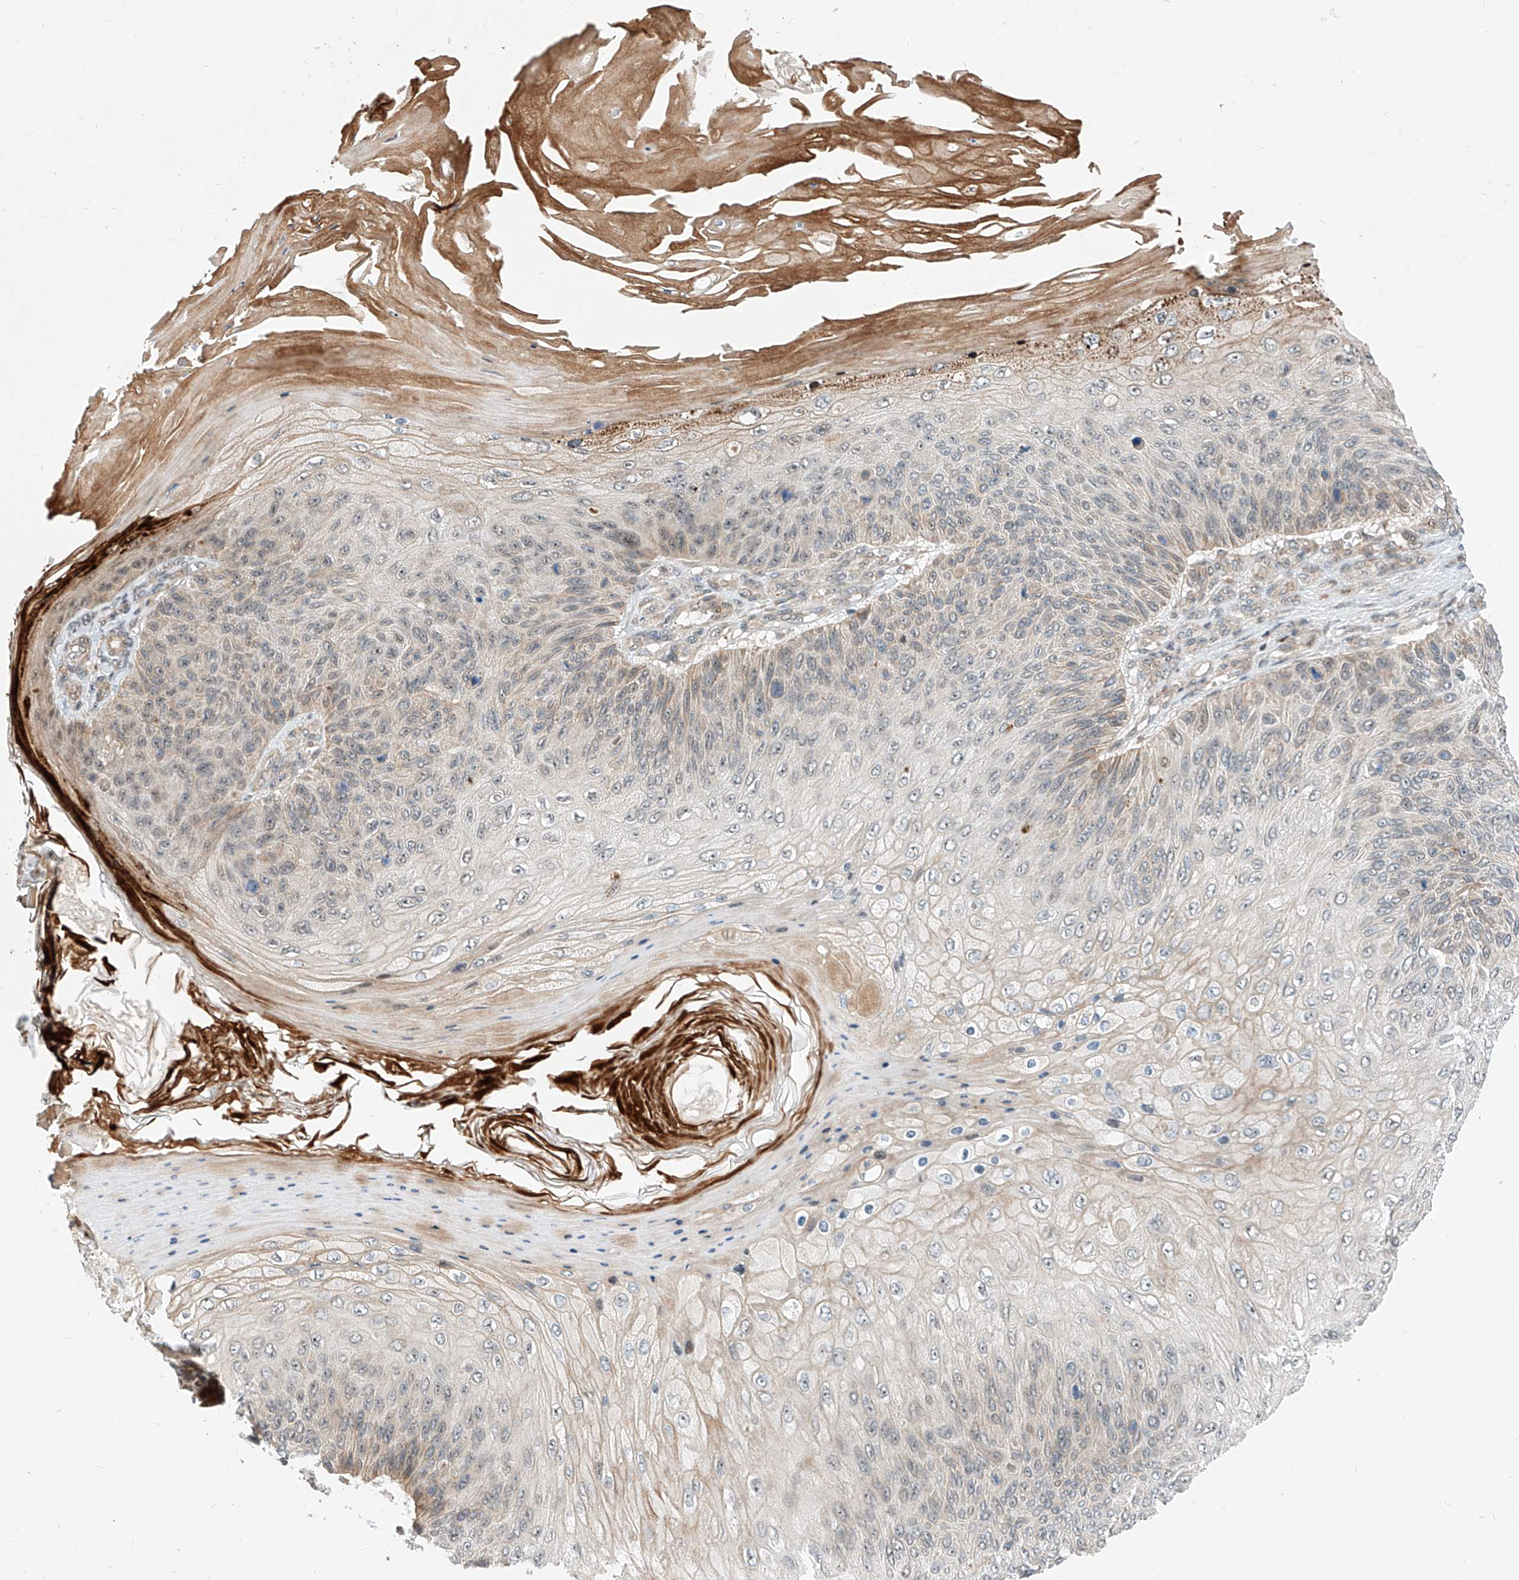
{"staining": {"intensity": "weak", "quantity": "25%-75%", "location": "cytoplasmic/membranous"}, "tissue": "skin cancer", "cell_type": "Tumor cells", "image_type": "cancer", "snomed": [{"axis": "morphology", "description": "Squamous cell carcinoma, NOS"}, {"axis": "topography", "description": "Skin"}], "caption": "This photomicrograph demonstrates IHC staining of squamous cell carcinoma (skin), with low weak cytoplasmic/membranous staining in about 25%-75% of tumor cells.", "gene": "CPAMD8", "patient": {"sex": "female", "age": 88}}